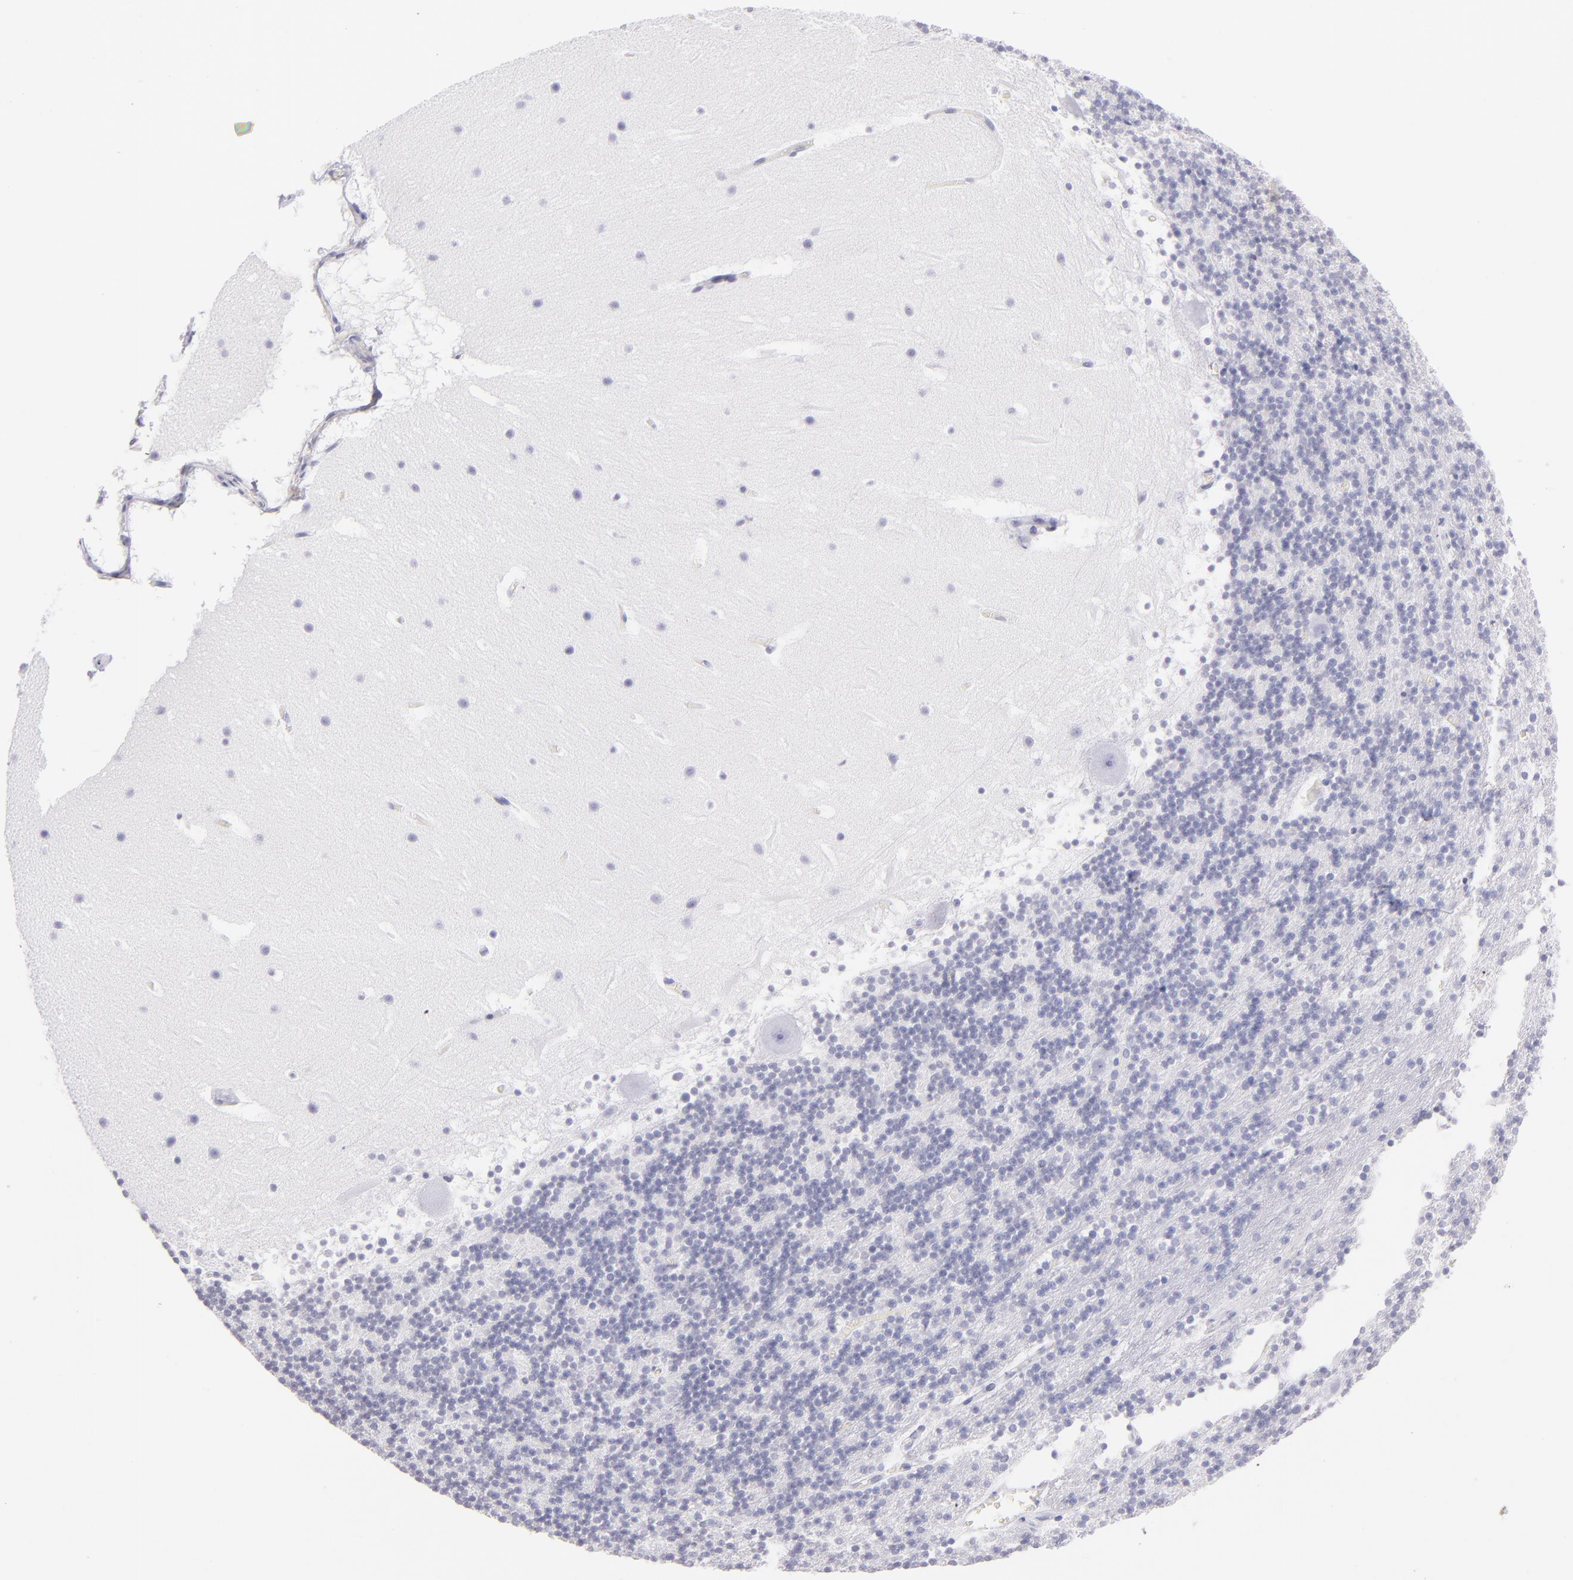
{"staining": {"intensity": "negative", "quantity": "none", "location": "none"}, "tissue": "cerebellum", "cell_type": "Cells in granular layer", "image_type": "normal", "snomed": [{"axis": "morphology", "description": "Normal tissue, NOS"}, {"axis": "topography", "description": "Cerebellum"}], "caption": "Photomicrograph shows no significant protein staining in cells in granular layer of unremarkable cerebellum. (Stains: DAB immunohistochemistry with hematoxylin counter stain, Microscopy: brightfield microscopy at high magnification).", "gene": "PRPH", "patient": {"sex": "male", "age": 45}}